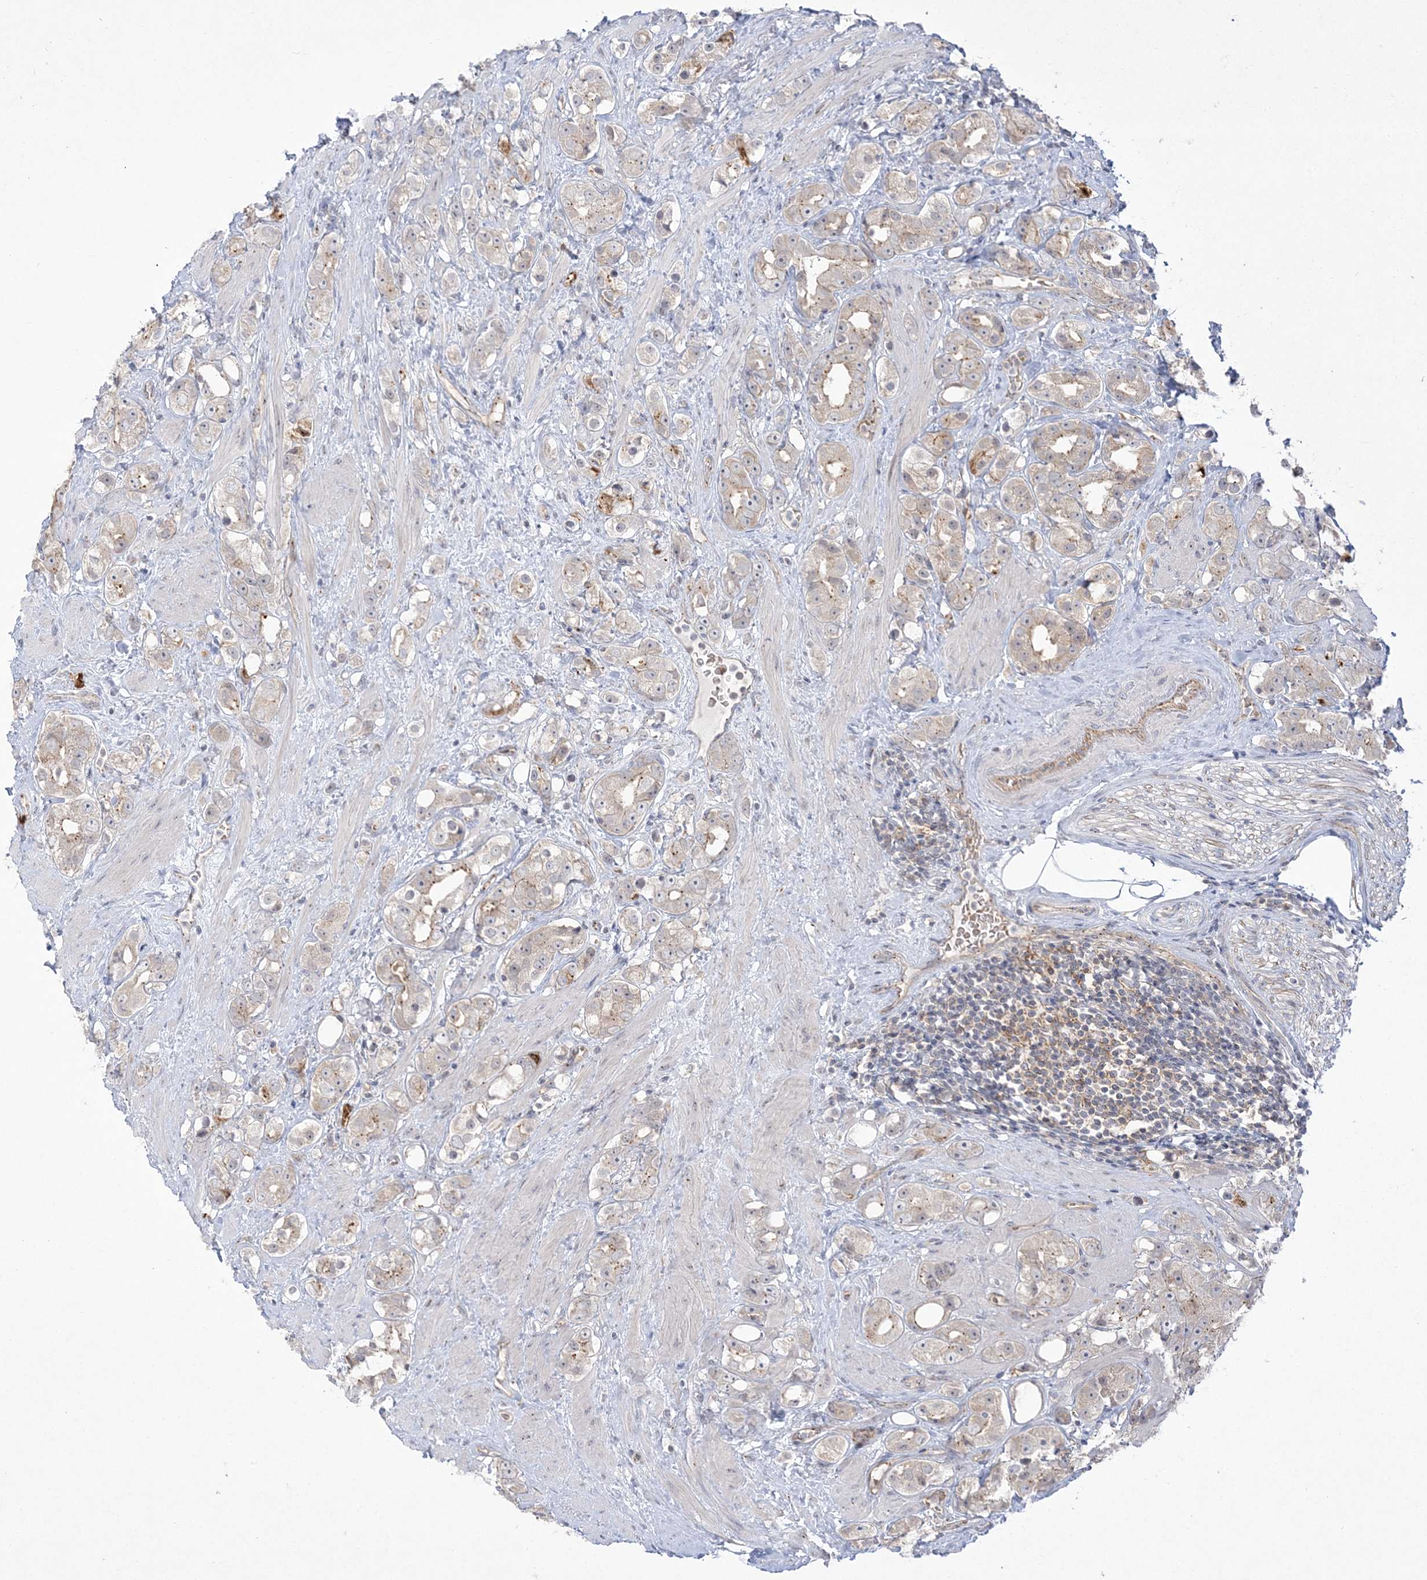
{"staining": {"intensity": "moderate", "quantity": "<25%", "location": "cytoplasmic/membranous"}, "tissue": "prostate cancer", "cell_type": "Tumor cells", "image_type": "cancer", "snomed": [{"axis": "morphology", "description": "Adenocarcinoma, NOS"}, {"axis": "topography", "description": "Prostate"}], "caption": "Adenocarcinoma (prostate) stained with a protein marker shows moderate staining in tumor cells.", "gene": "ADAMTS12", "patient": {"sex": "male", "age": 79}}